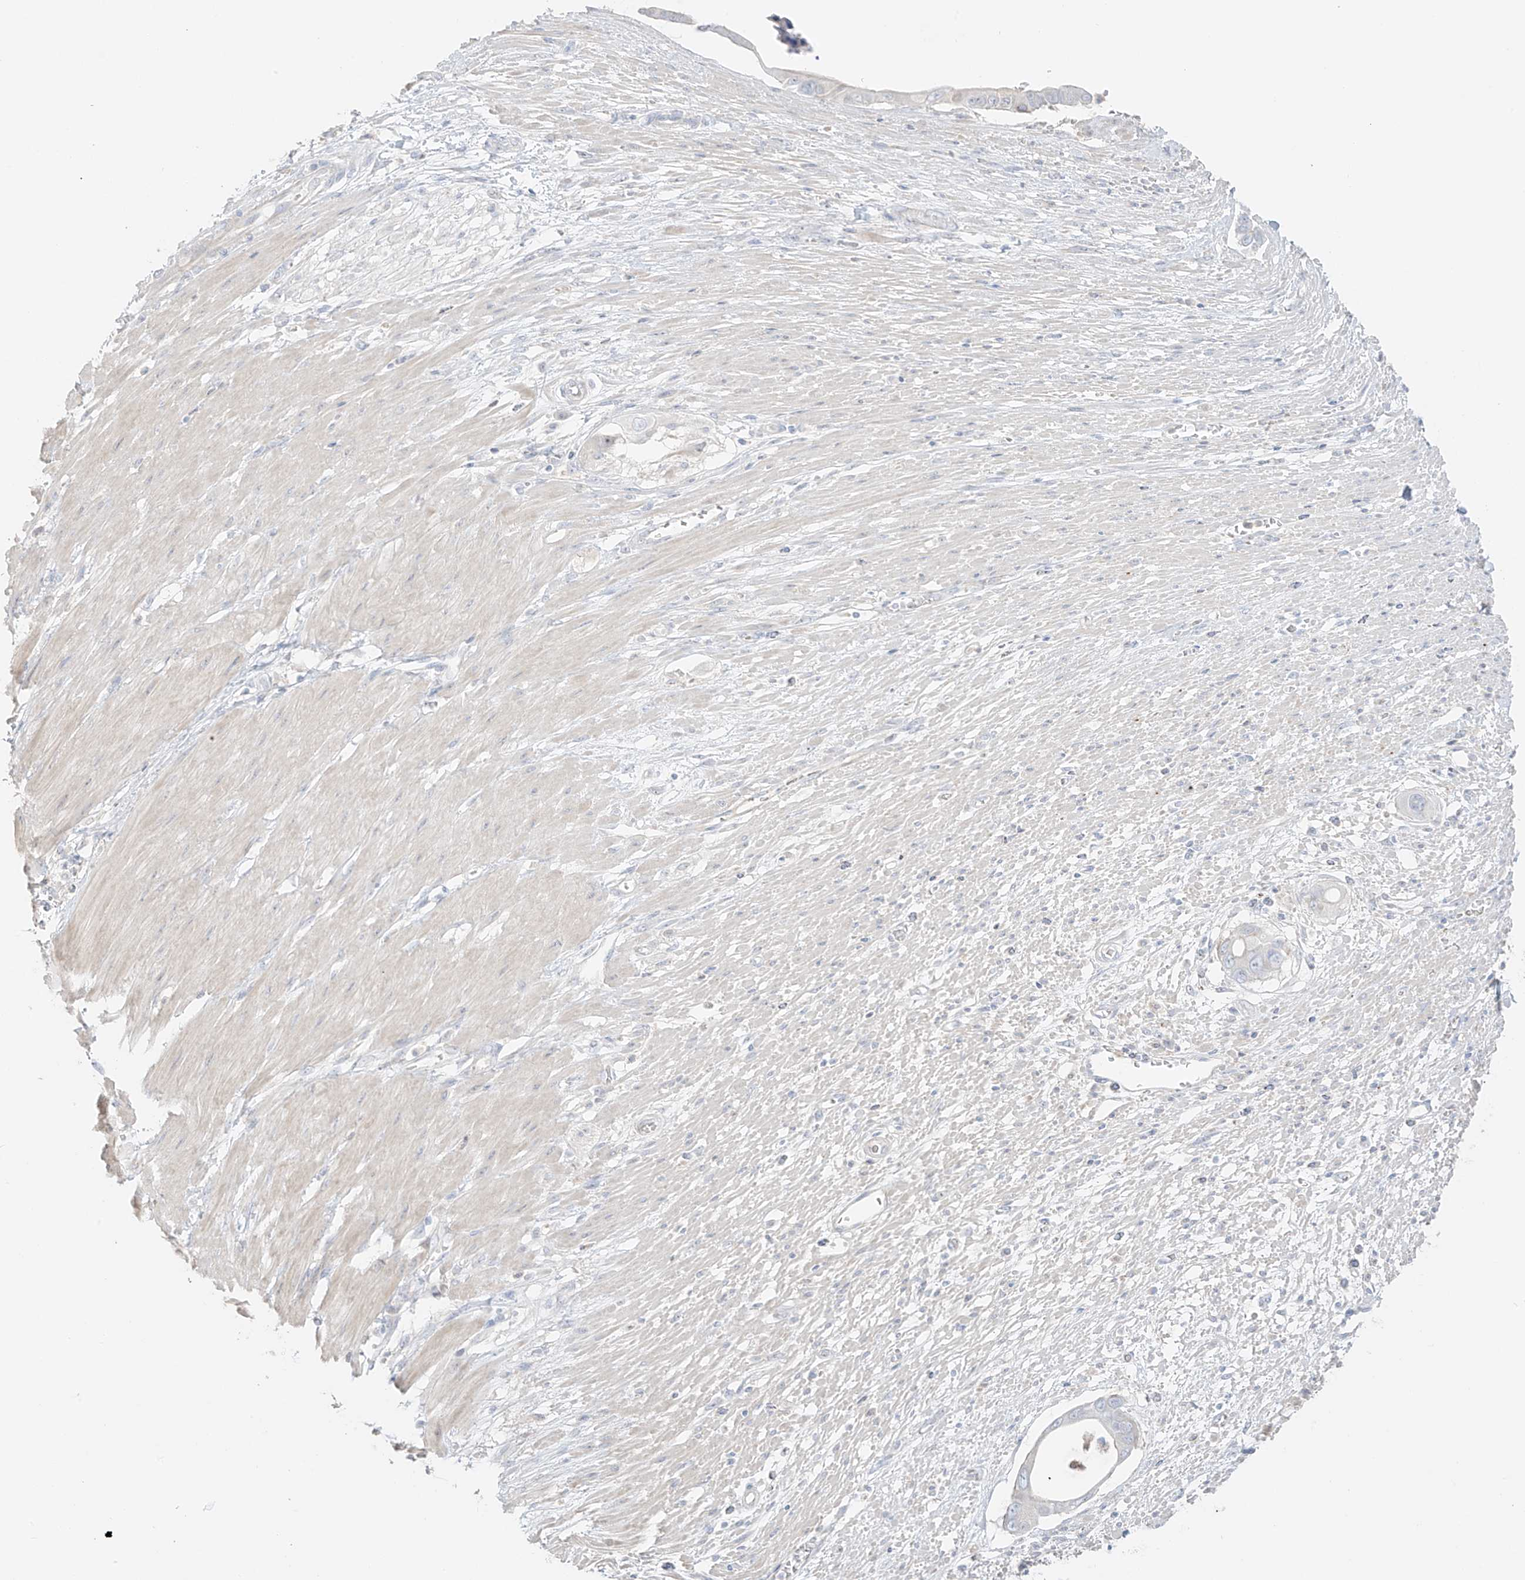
{"staining": {"intensity": "negative", "quantity": "none", "location": "none"}, "tissue": "pancreatic cancer", "cell_type": "Tumor cells", "image_type": "cancer", "snomed": [{"axis": "morphology", "description": "Adenocarcinoma, NOS"}, {"axis": "topography", "description": "Pancreas"}], "caption": "This is an immunohistochemistry (IHC) image of adenocarcinoma (pancreatic). There is no staining in tumor cells.", "gene": "ZBTB41", "patient": {"sex": "male", "age": 68}}